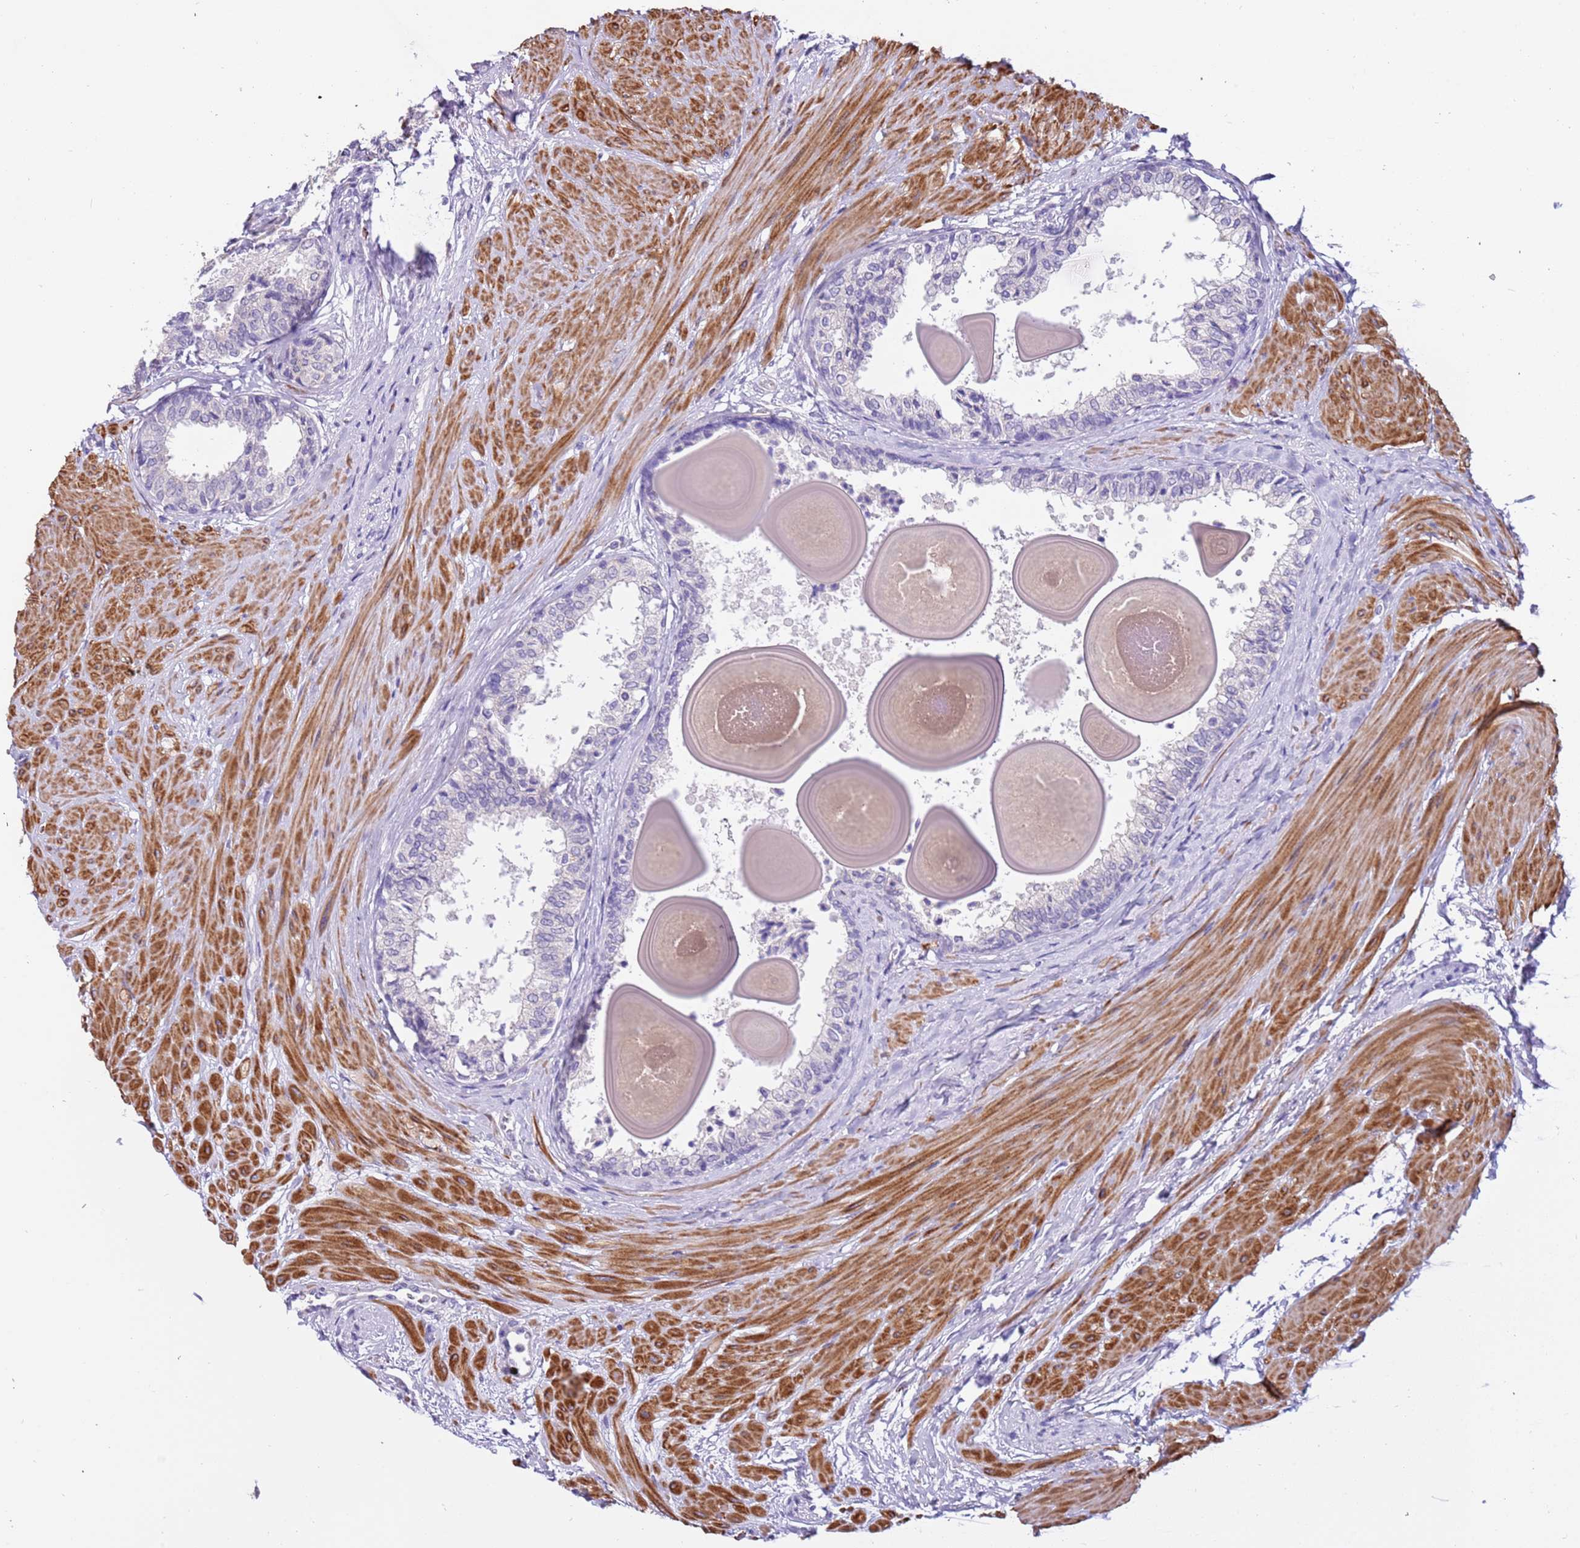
{"staining": {"intensity": "negative", "quantity": "none", "location": "none"}, "tissue": "prostate", "cell_type": "Glandular cells", "image_type": "normal", "snomed": [{"axis": "morphology", "description": "Normal tissue, NOS"}, {"axis": "topography", "description": "Prostate"}], "caption": "Immunohistochemistry micrograph of unremarkable human prostate stained for a protein (brown), which demonstrates no staining in glandular cells.", "gene": "PCGF2", "patient": {"sex": "male", "age": 48}}